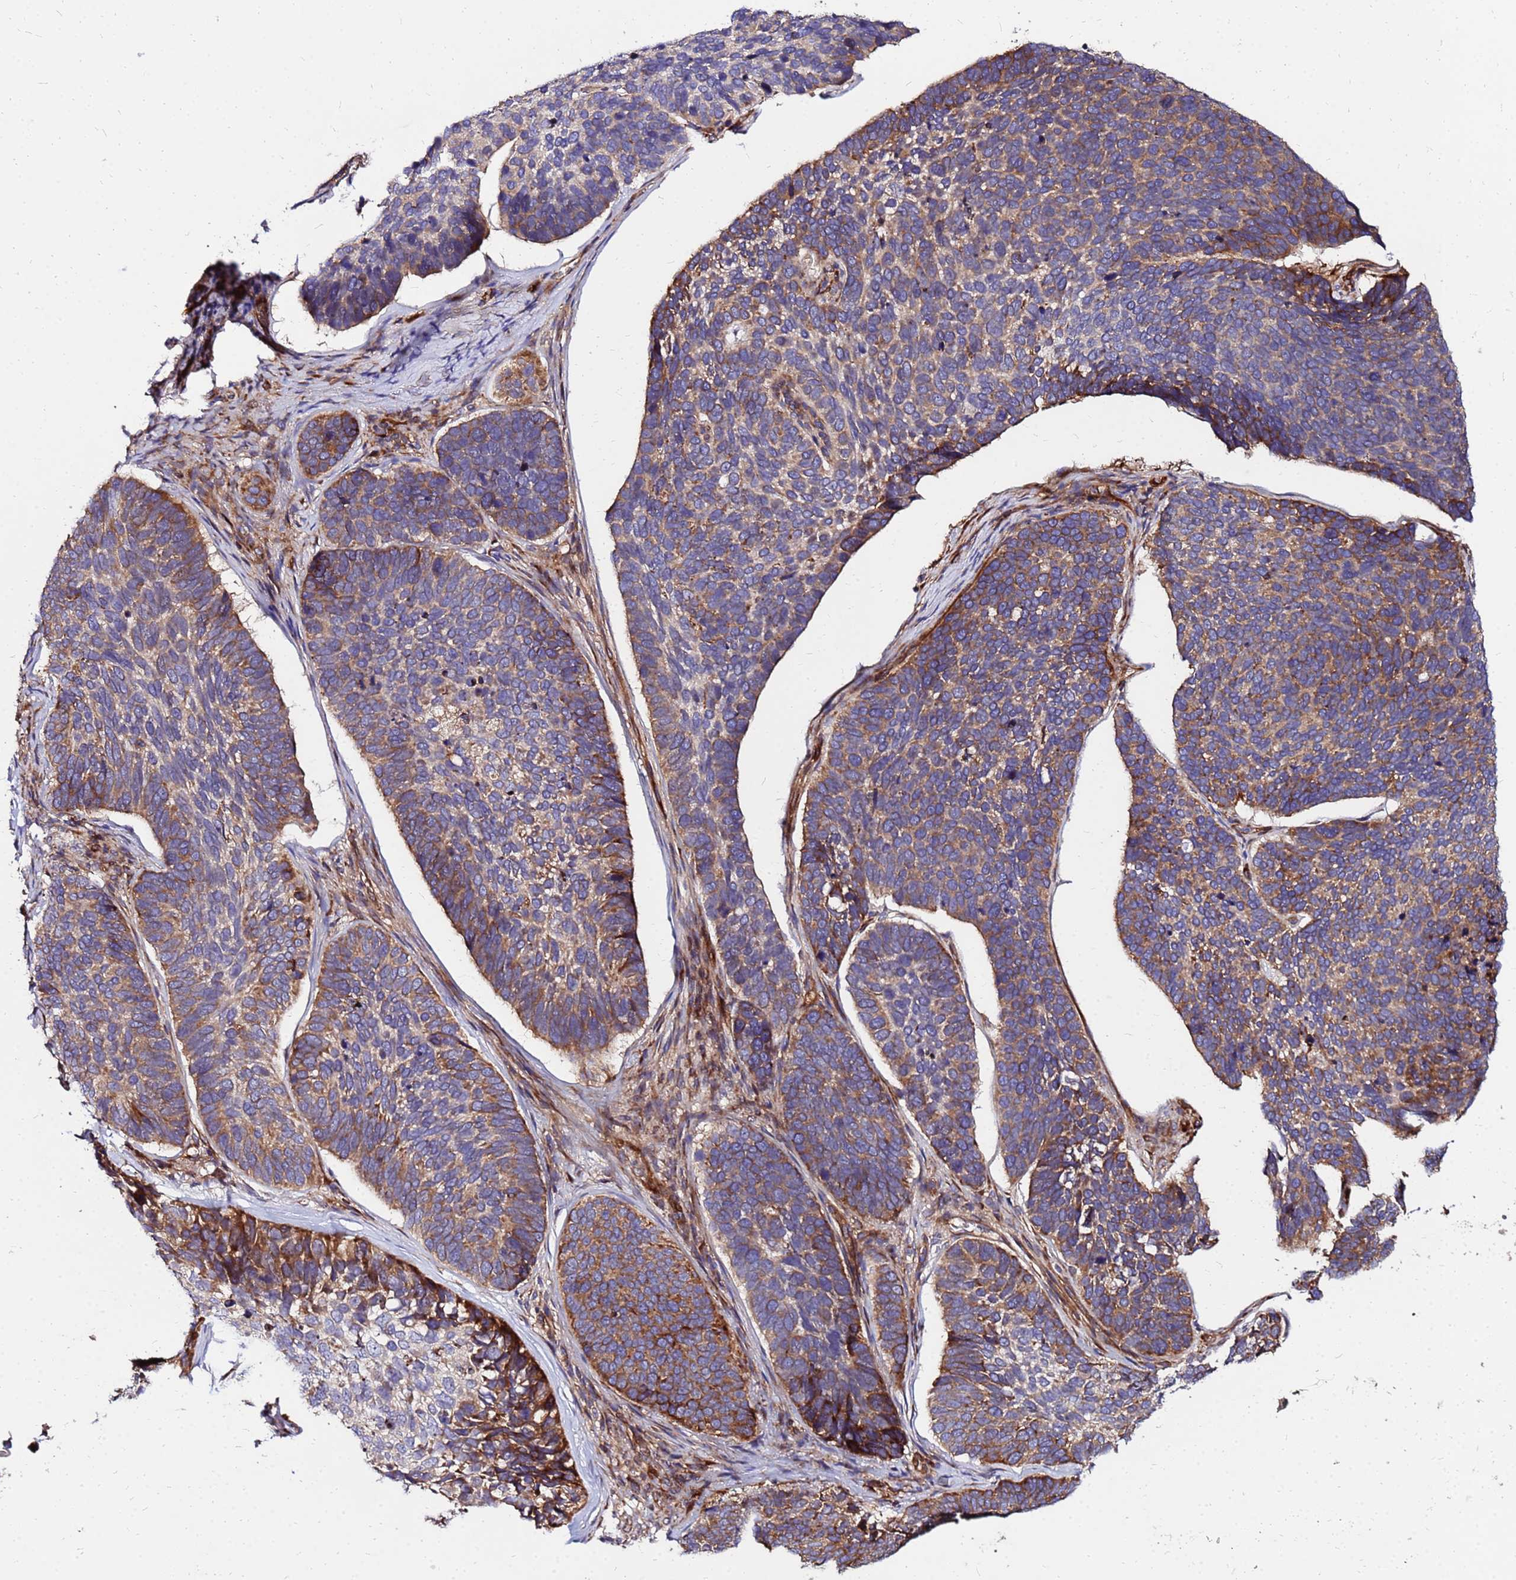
{"staining": {"intensity": "moderate", "quantity": "25%-75%", "location": "cytoplasmic/membranous"}, "tissue": "skin cancer", "cell_type": "Tumor cells", "image_type": "cancer", "snomed": [{"axis": "morphology", "description": "Basal cell carcinoma"}, {"axis": "topography", "description": "Skin"}], "caption": "Approximately 25%-75% of tumor cells in human basal cell carcinoma (skin) exhibit moderate cytoplasmic/membranous protein expression as visualized by brown immunohistochemical staining.", "gene": "WWC2", "patient": {"sex": "male", "age": 62}}